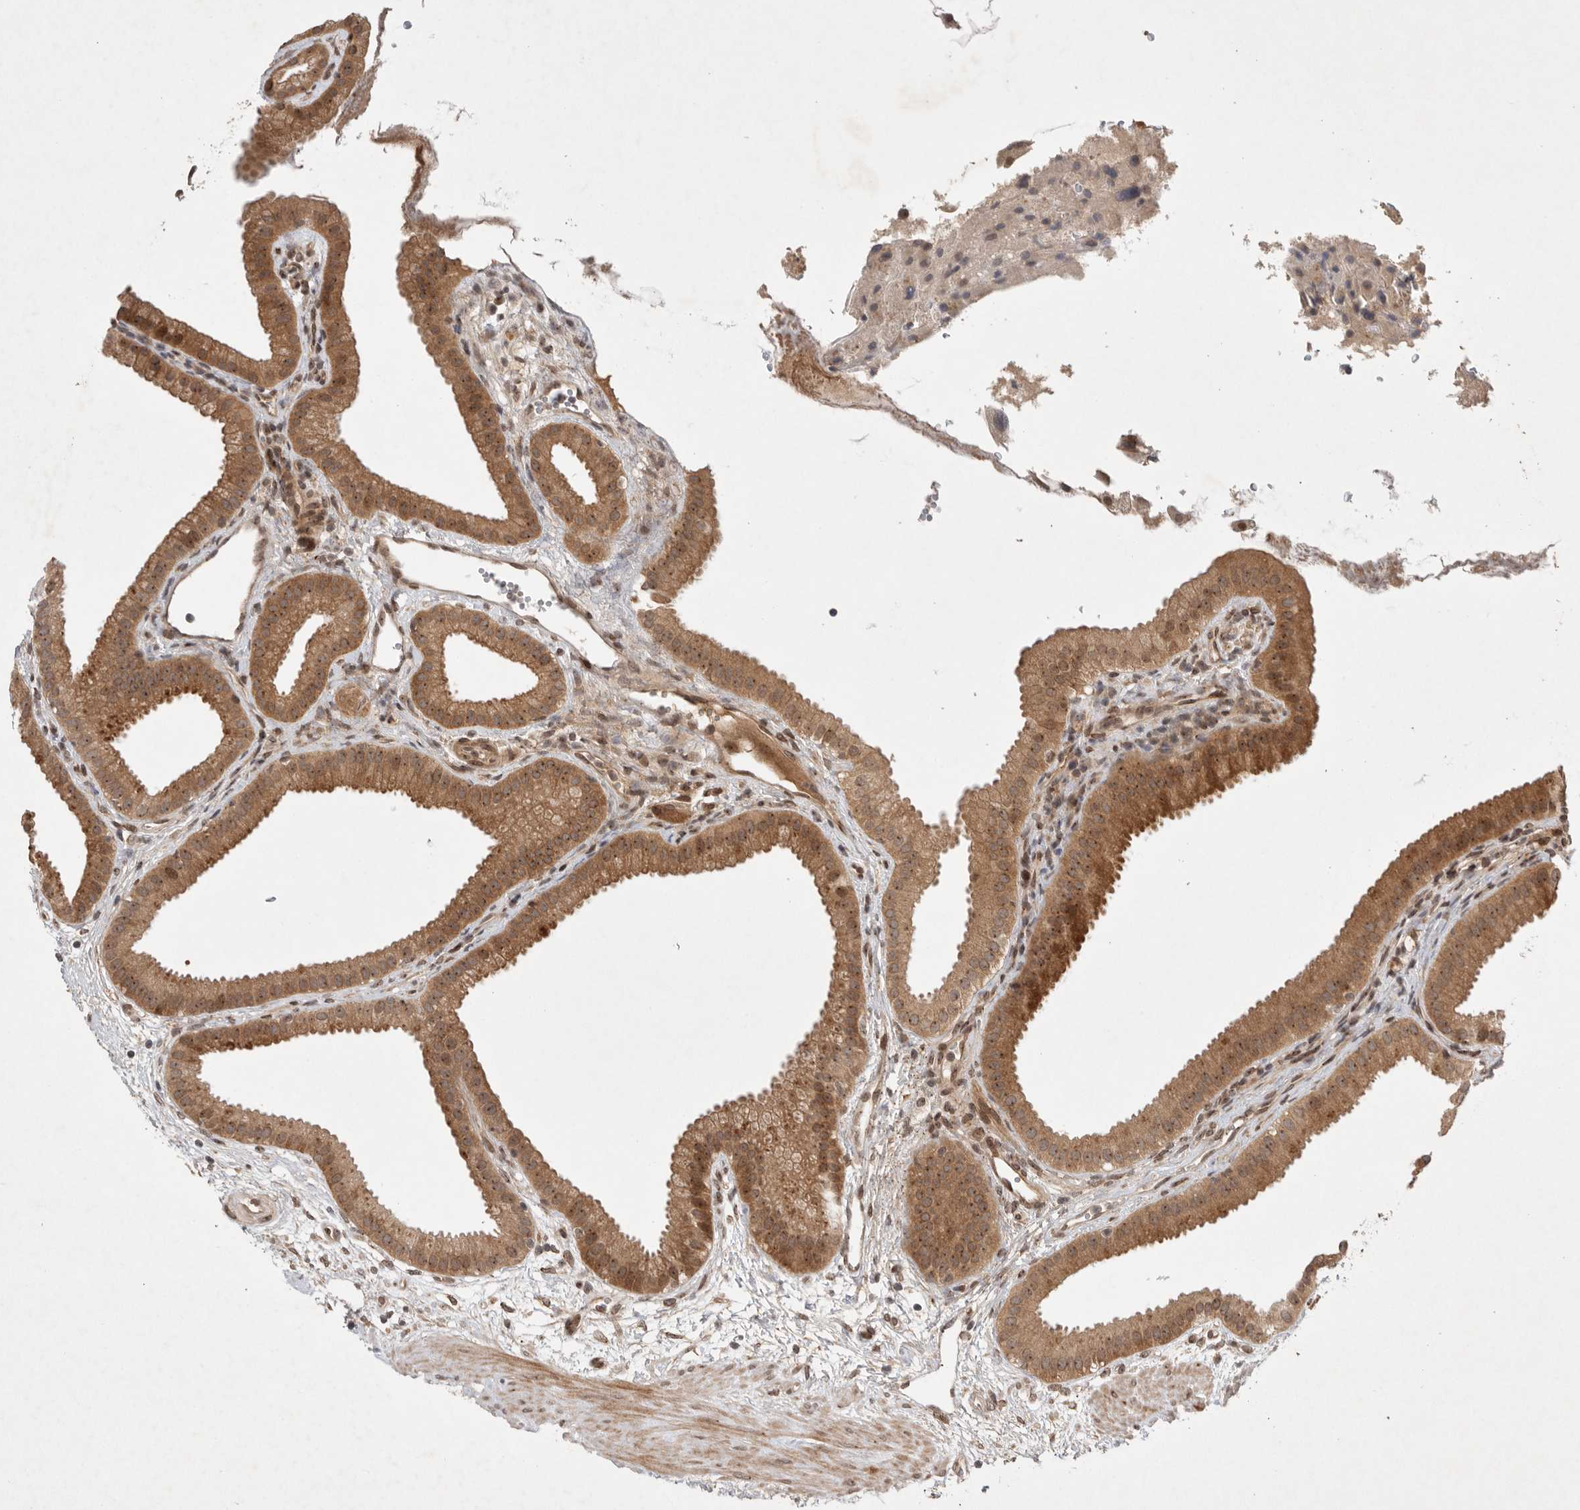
{"staining": {"intensity": "moderate", "quantity": ">75%", "location": "cytoplasmic/membranous,nuclear"}, "tissue": "gallbladder", "cell_type": "Glandular cells", "image_type": "normal", "snomed": [{"axis": "morphology", "description": "Normal tissue, NOS"}, {"axis": "topography", "description": "Gallbladder"}], "caption": "Immunohistochemistry (IHC) (DAB (3,3'-diaminobenzidine)) staining of unremarkable gallbladder reveals moderate cytoplasmic/membranous,nuclear protein expression in approximately >75% of glandular cells.", "gene": "LEMD3", "patient": {"sex": "female", "age": 64}}